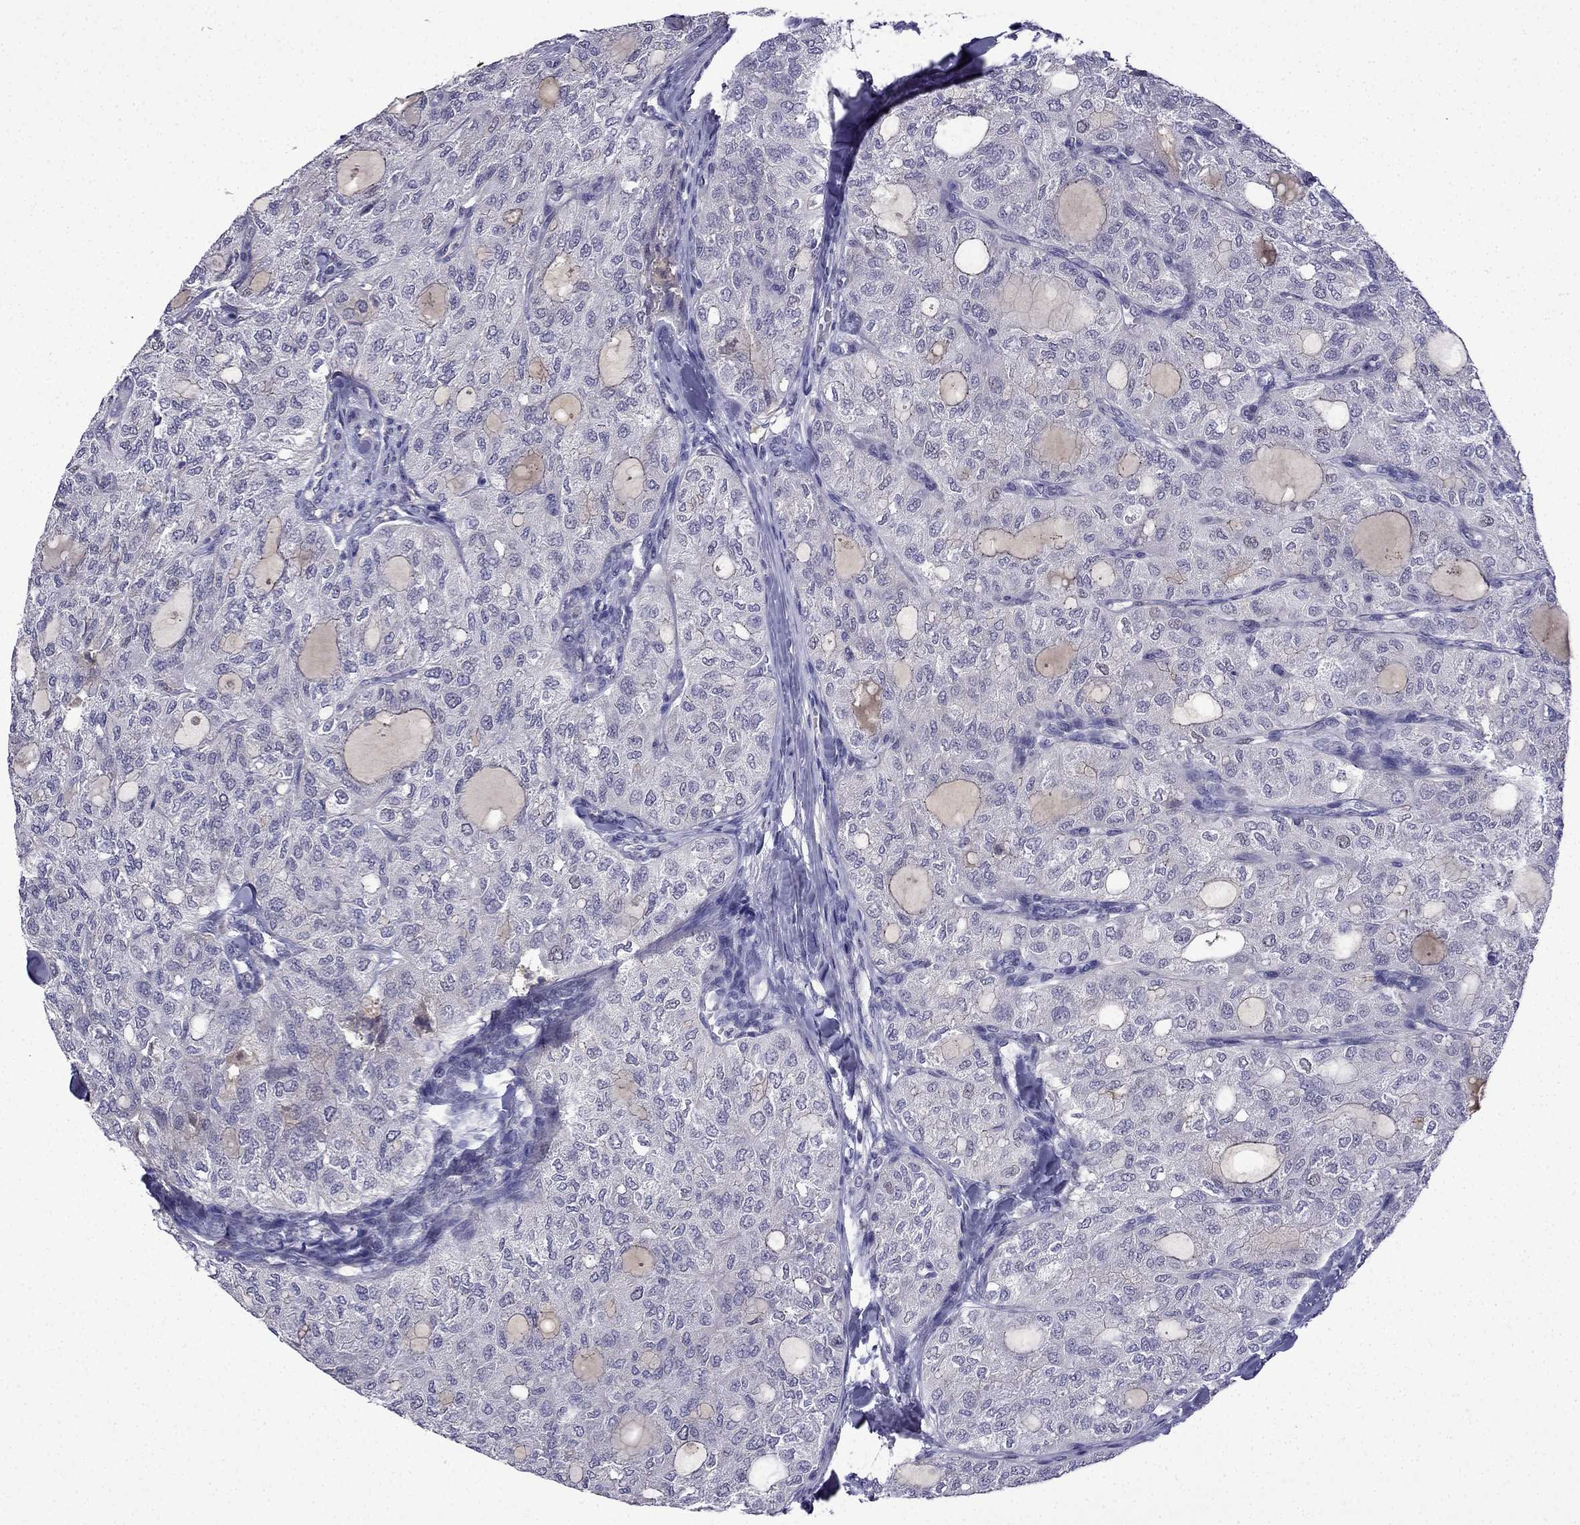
{"staining": {"intensity": "negative", "quantity": "none", "location": "none"}, "tissue": "thyroid cancer", "cell_type": "Tumor cells", "image_type": "cancer", "snomed": [{"axis": "morphology", "description": "Follicular adenoma carcinoma, NOS"}, {"axis": "topography", "description": "Thyroid gland"}], "caption": "Tumor cells are negative for protein expression in human thyroid follicular adenoma carcinoma.", "gene": "UHRF1", "patient": {"sex": "male", "age": 75}}